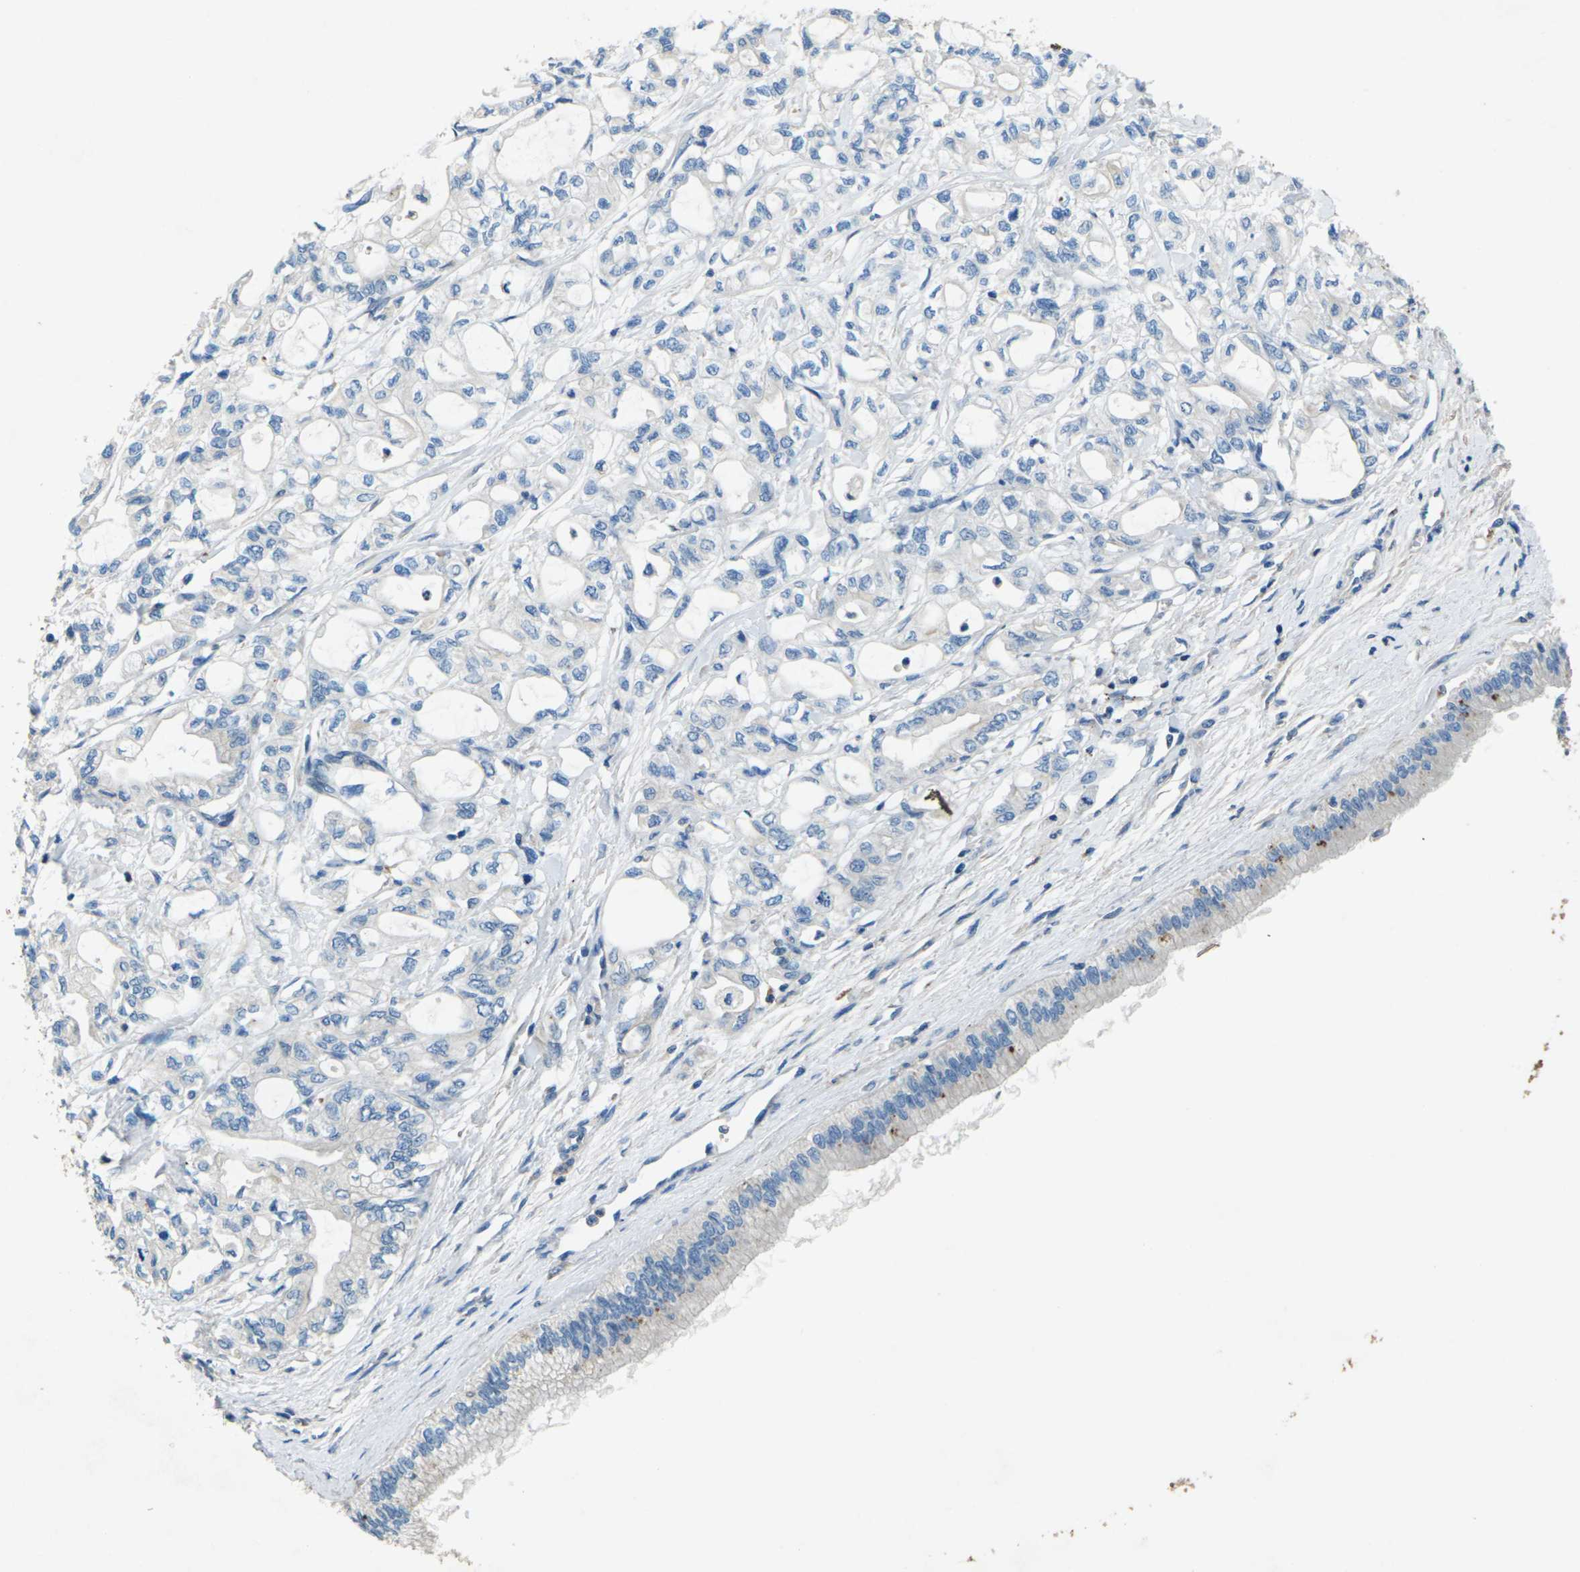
{"staining": {"intensity": "negative", "quantity": "none", "location": "none"}, "tissue": "pancreatic cancer", "cell_type": "Tumor cells", "image_type": "cancer", "snomed": [{"axis": "morphology", "description": "Adenocarcinoma, NOS"}, {"axis": "topography", "description": "Pancreas"}], "caption": "This is an immunohistochemistry photomicrograph of human pancreatic cancer. There is no positivity in tumor cells.", "gene": "SIGLEC14", "patient": {"sex": "male", "age": 79}}